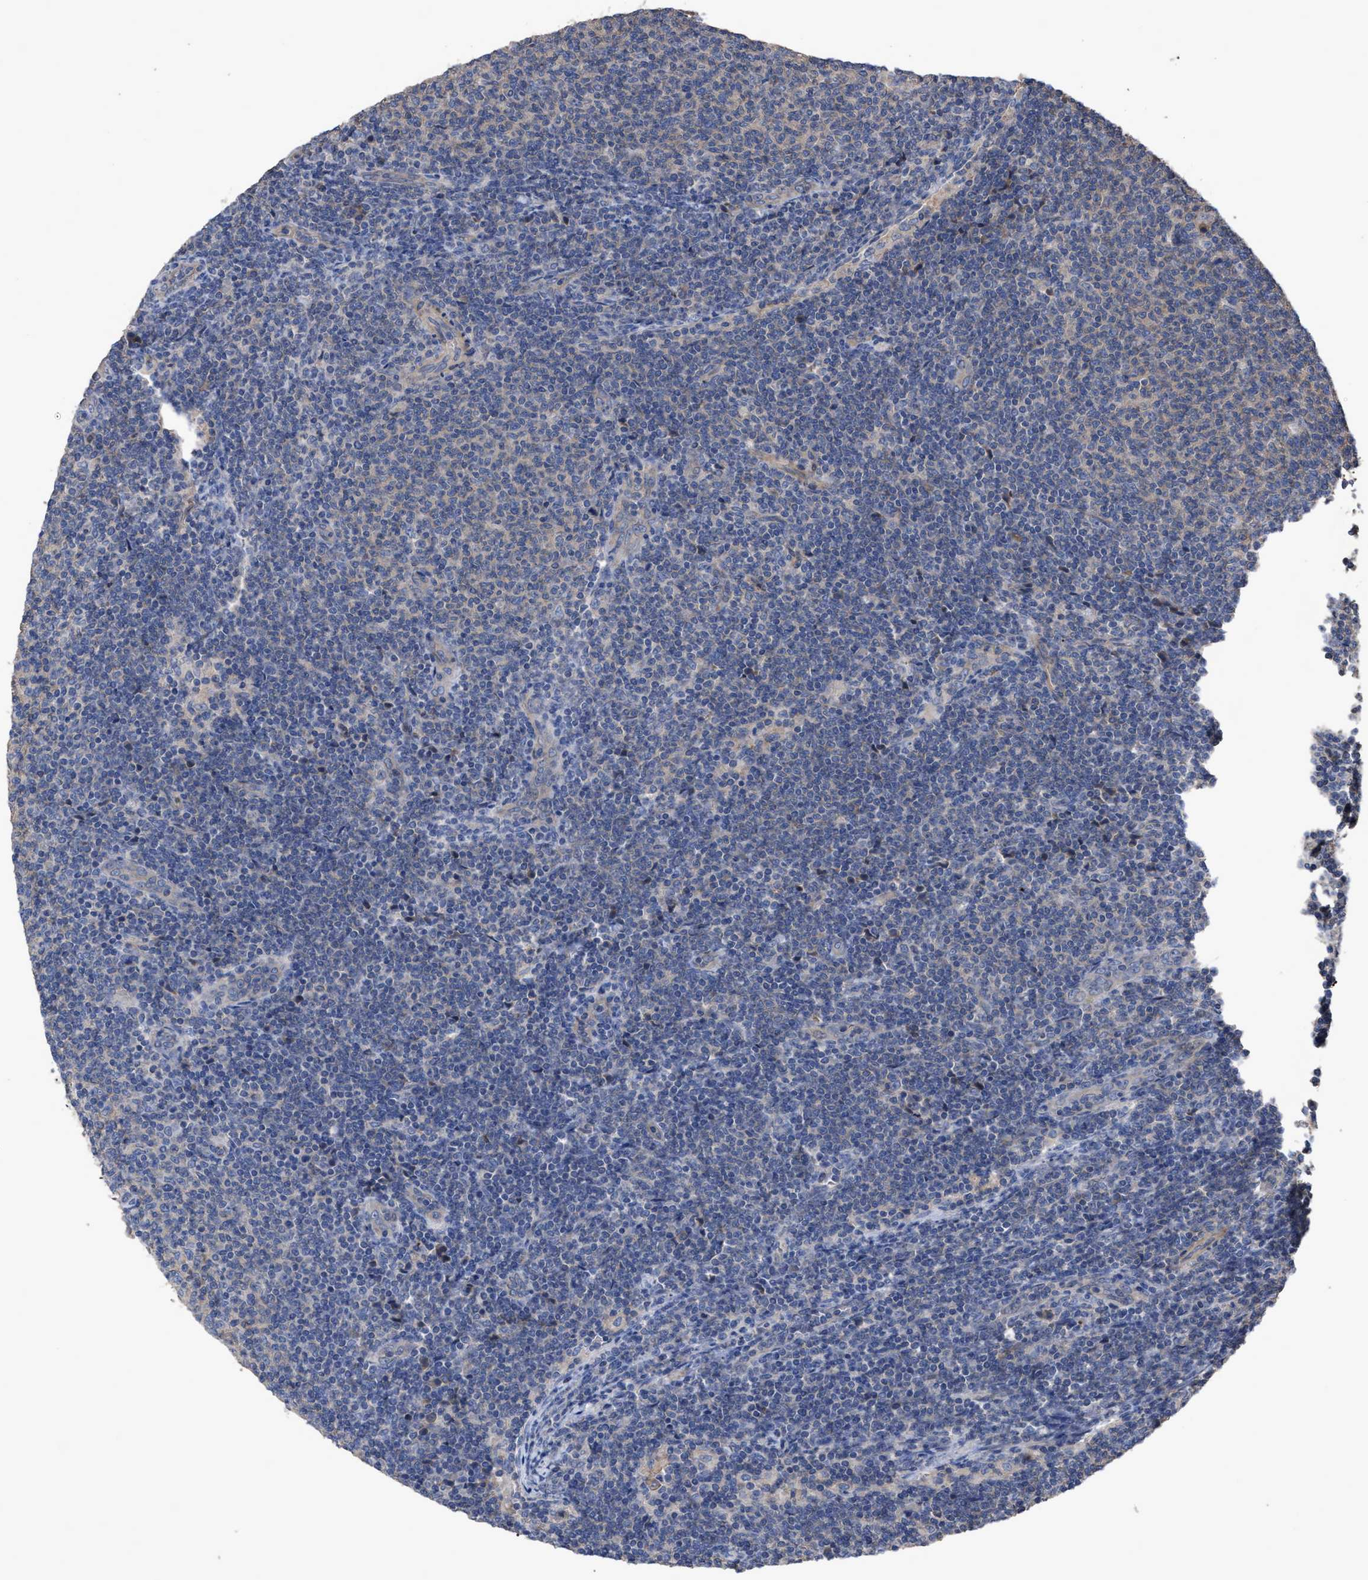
{"staining": {"intensity": "weak", "quantity": "25%-75%", "location": "cytoplasmic/membranous"}, "tissue": "lymphoma", "cell_type": "Tumor cells", "image_type": "cancer", "snomed": [{"axis": "morphology", "description": "Malignant lymphoma, non-Hodgkin's type, Low grade"}, {"axis": "topography", "description": "Lymph node"}], "caption": "The immunohistochemical stain shows weak cytoplasmic/membranous staining in tumor cells of low-grade malignant lymphoma, non-Hodgkin's type tissue.", "gene": "BTN2A1", "patient": {"sex": "male", "age": 66}}